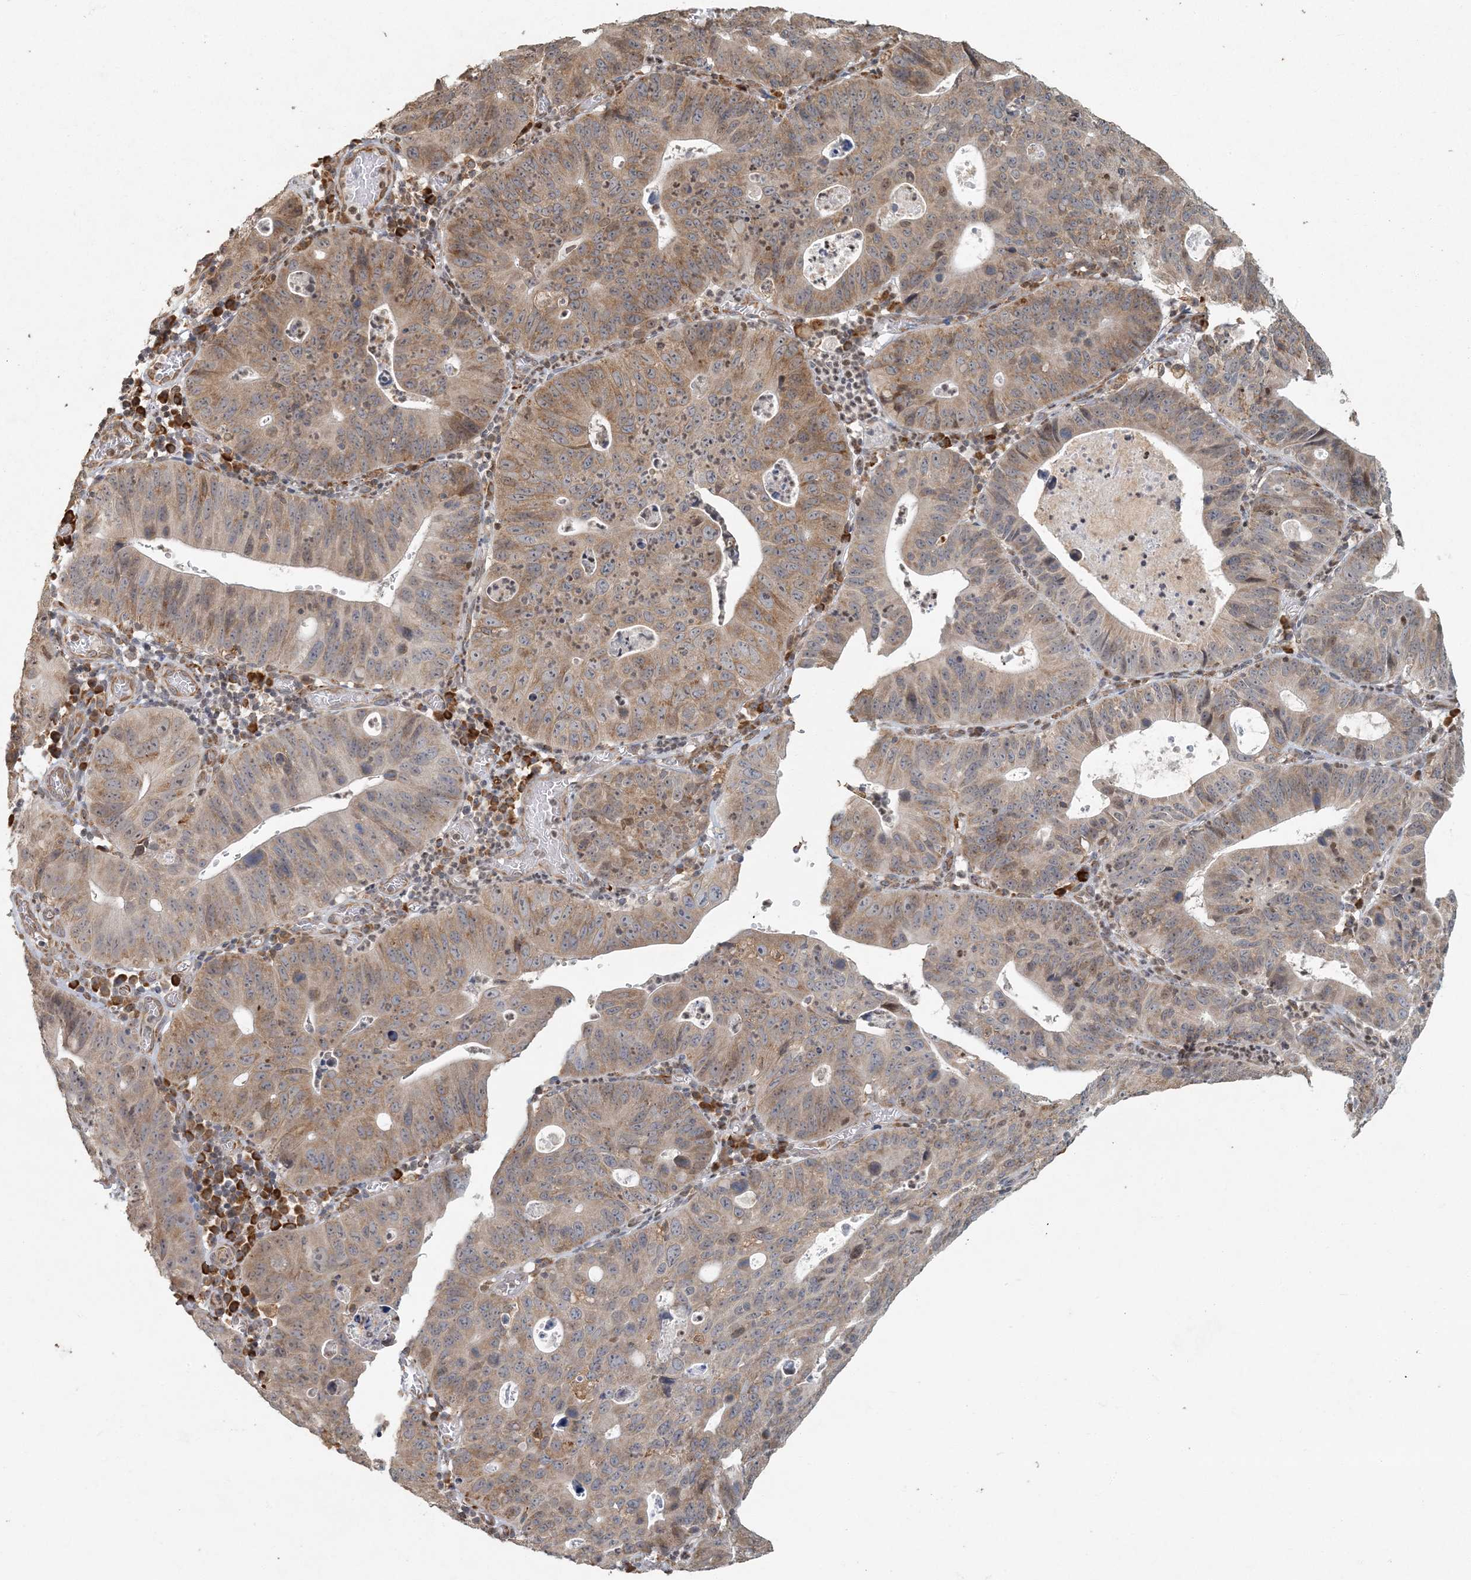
{"staining": {"intensity": "moderate", "quantity": "25%-75%", "location": "cytoplasmic/membranous,nuclear"}, "tissue": "stomach cancer", "cell_type": "Tumor cells", "image_type": "cancer", "snomed": [{"axis": "morphology", "description": "Adenocarcinoma, NOS"}, {"axis": "topography", "description": "Stomach"}], "caption": "Immunohistochemical staining of human stomach cancer (adenocarcinoma) reveals moderate cytoplasmic/membranous and nuclear protein staining in approximately 25%-75% of tumor cells.", "gene": "AK9", "patient": {"sex": "male", "age": 59}}